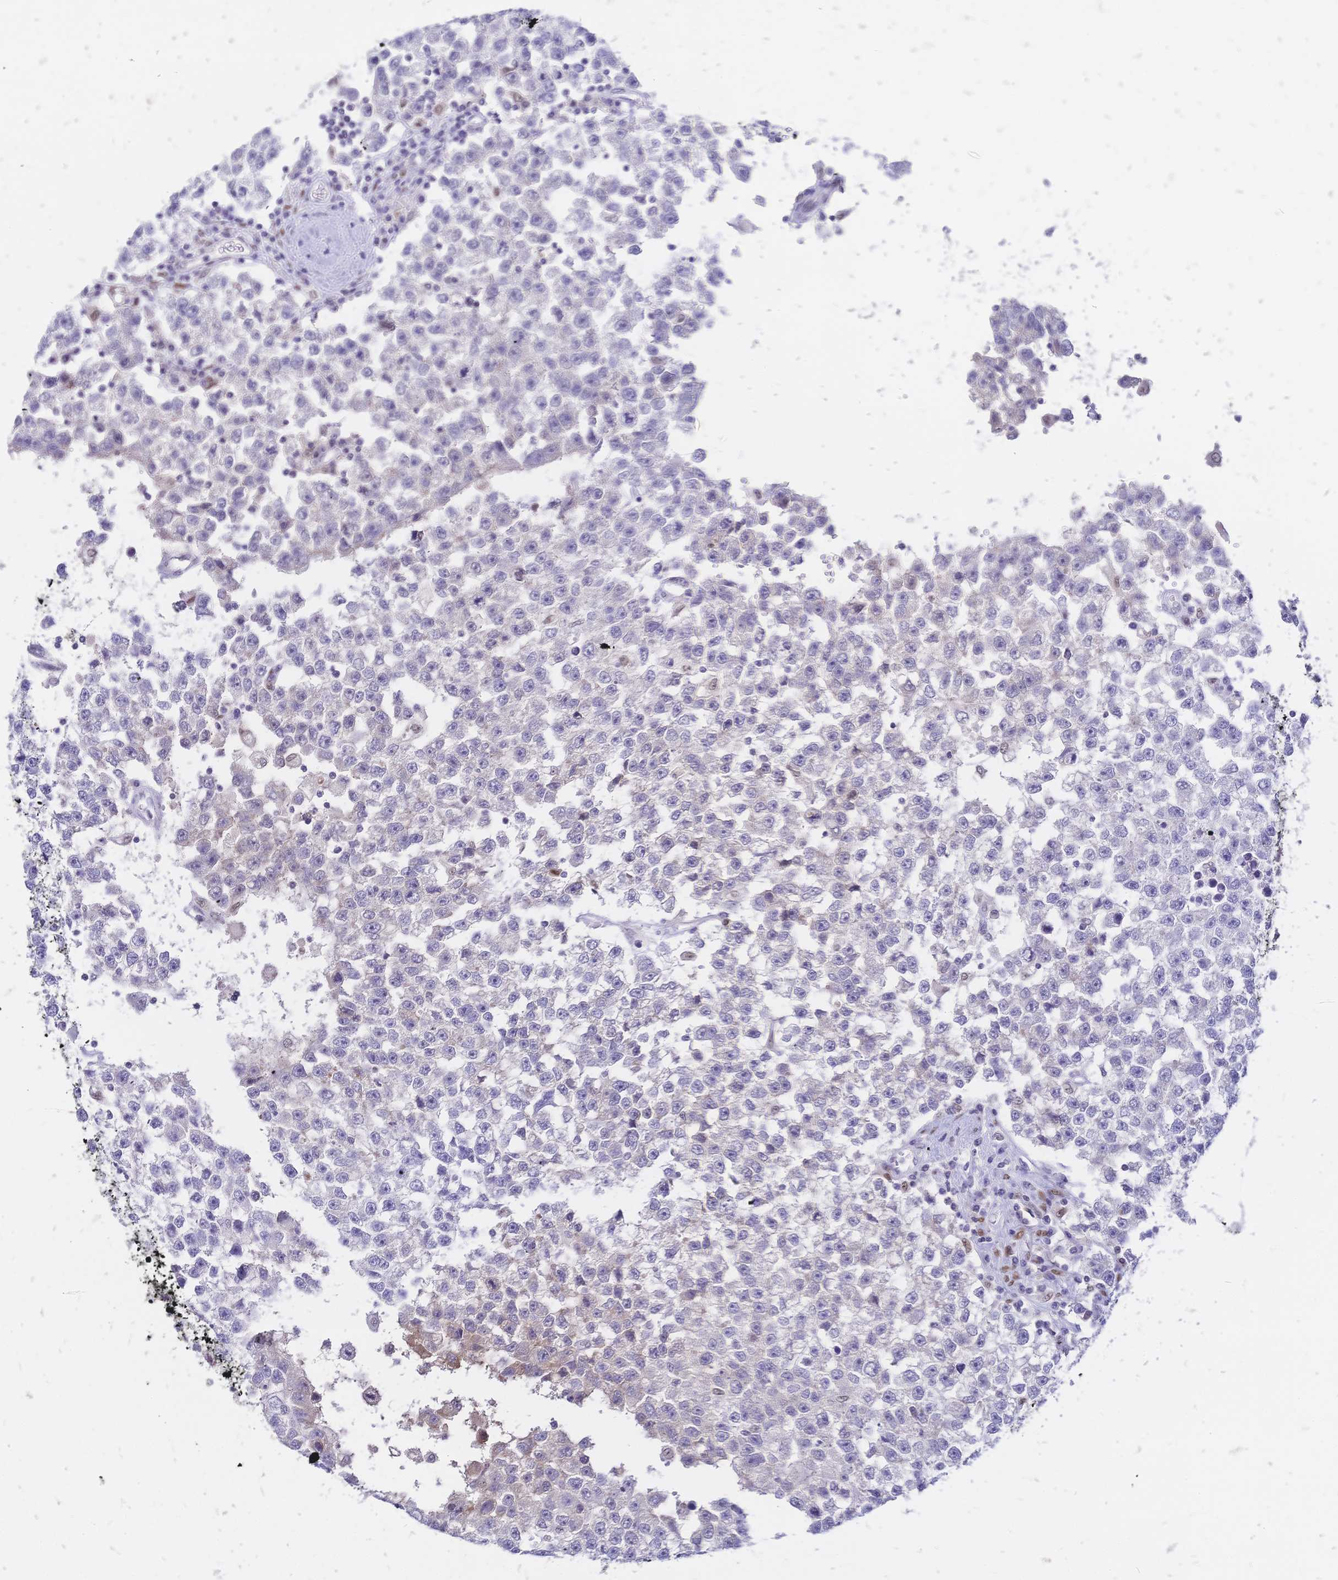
{"staining": {"intensity": "negative", "quantity": "none", "location": "none"}, "tissue": "testis cancer", "cell_type": "Tumor cells", "image_type": "cancer", "snomed": [{"axis": "morphology", "description": "Seminoma, NOS"}, {"axis": "topography", "description": "Testis"}], "caption": "Immunohistochemistry image of testis cancer (seminoma) stained for a protein (brown), which shows no expression in tumor cells. (DAB (3,3'-diaminobenzidine) immunohistochemistry (IHC) visualized using brightfield microscopy, high magnification).", "gene": "NFIC", "patient": {"sex": "male", "age": 34}}